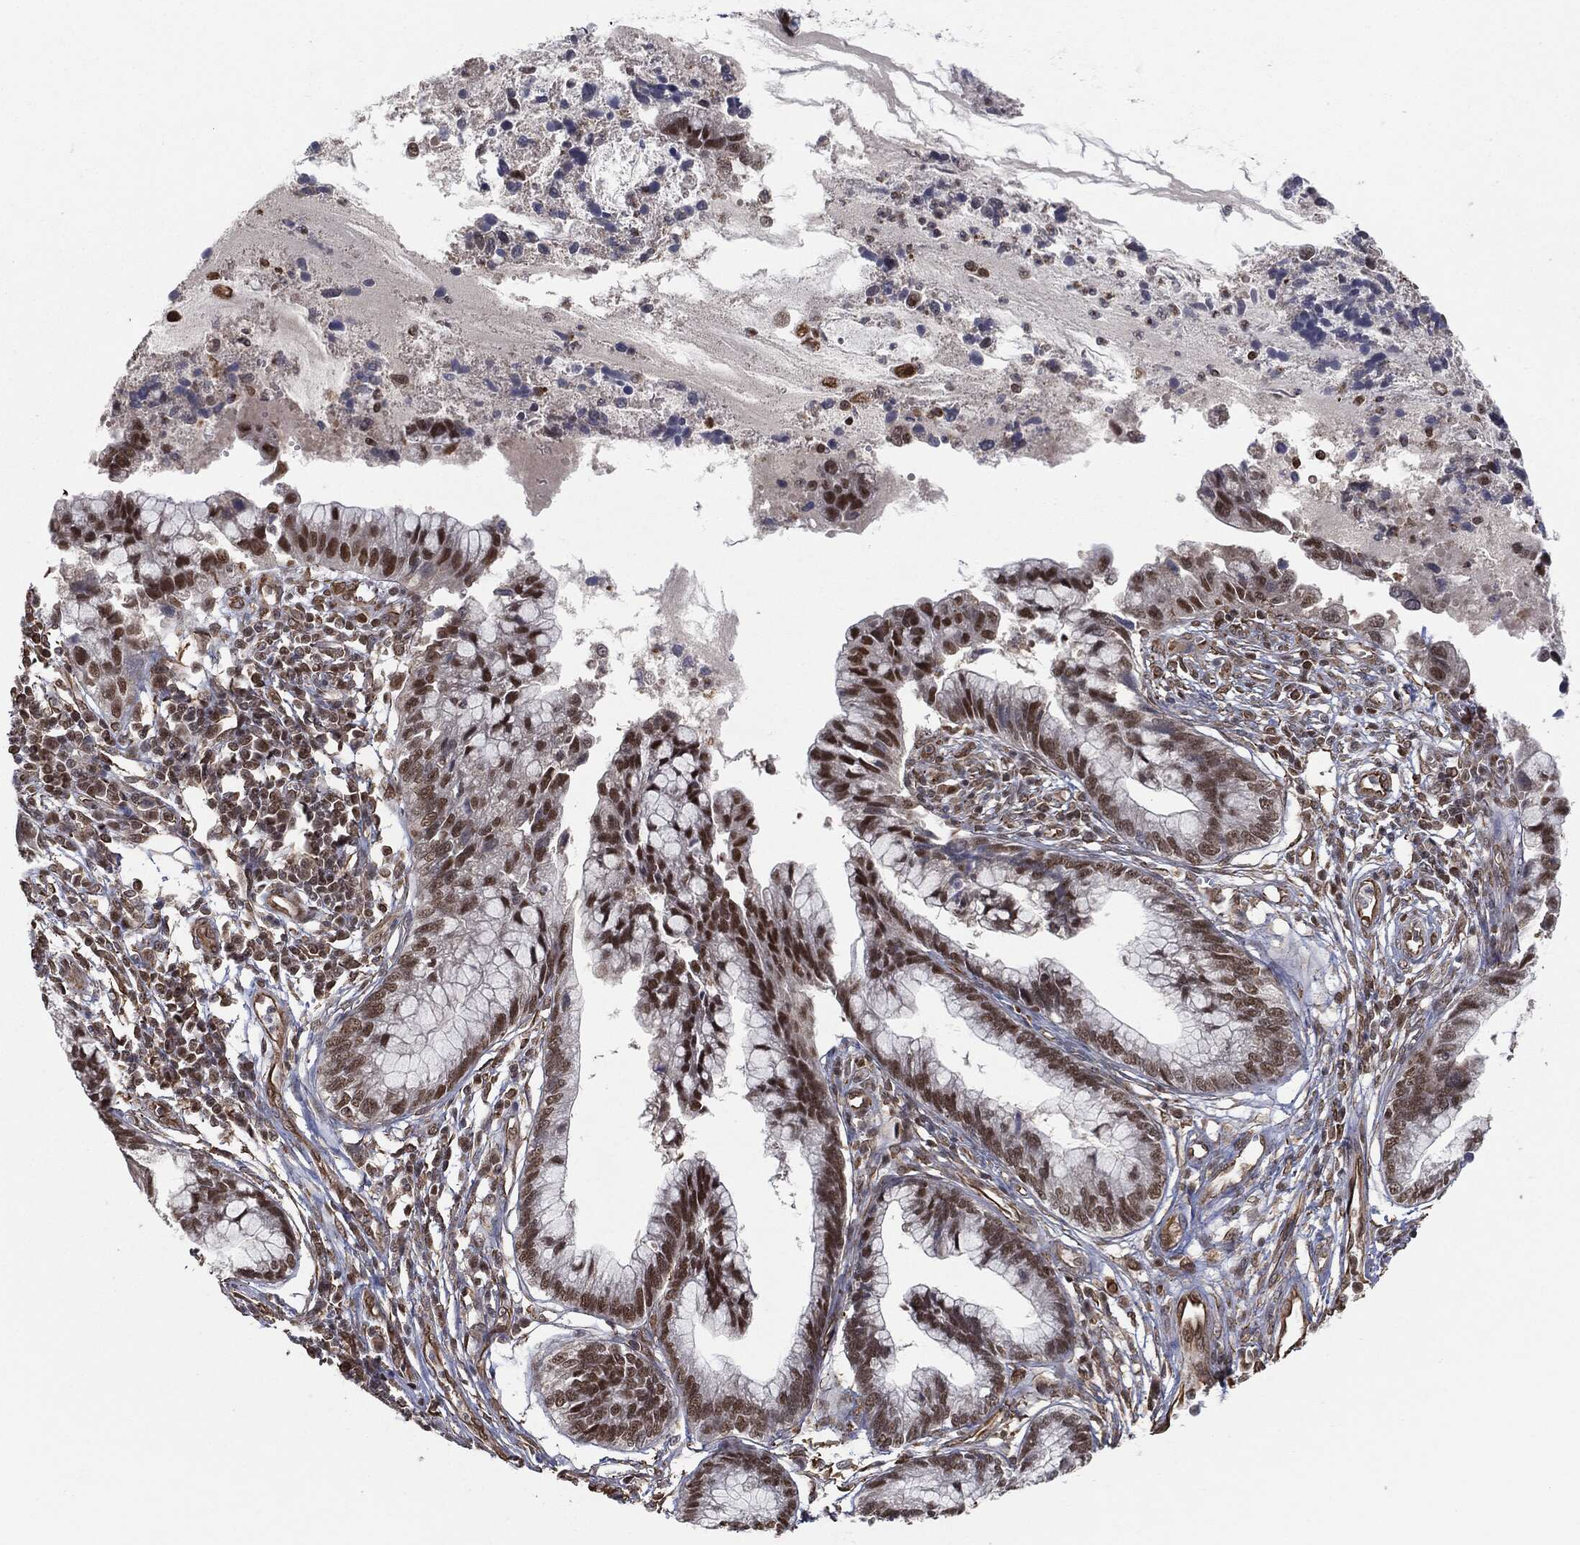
{"staining": {"intensity": "moderate", "quantity": "25%-75%", "location": "nuclear"}, "tissue": "cervical cancer", "cell_type": "Tumor cells", "image_type": "cancer", "snomed": [{"axis": "morphology", "description": "Adenocarcinoma, NOS"}, {"axis": "topography", "description": "Cervix"}], "caption": "This is an image of IHC staining of cervical cancer, which shows moderate expression in the nuclear of tumor cells.", "gene": "TP53RK", "patient": {"sex": "female", "age": 44}}